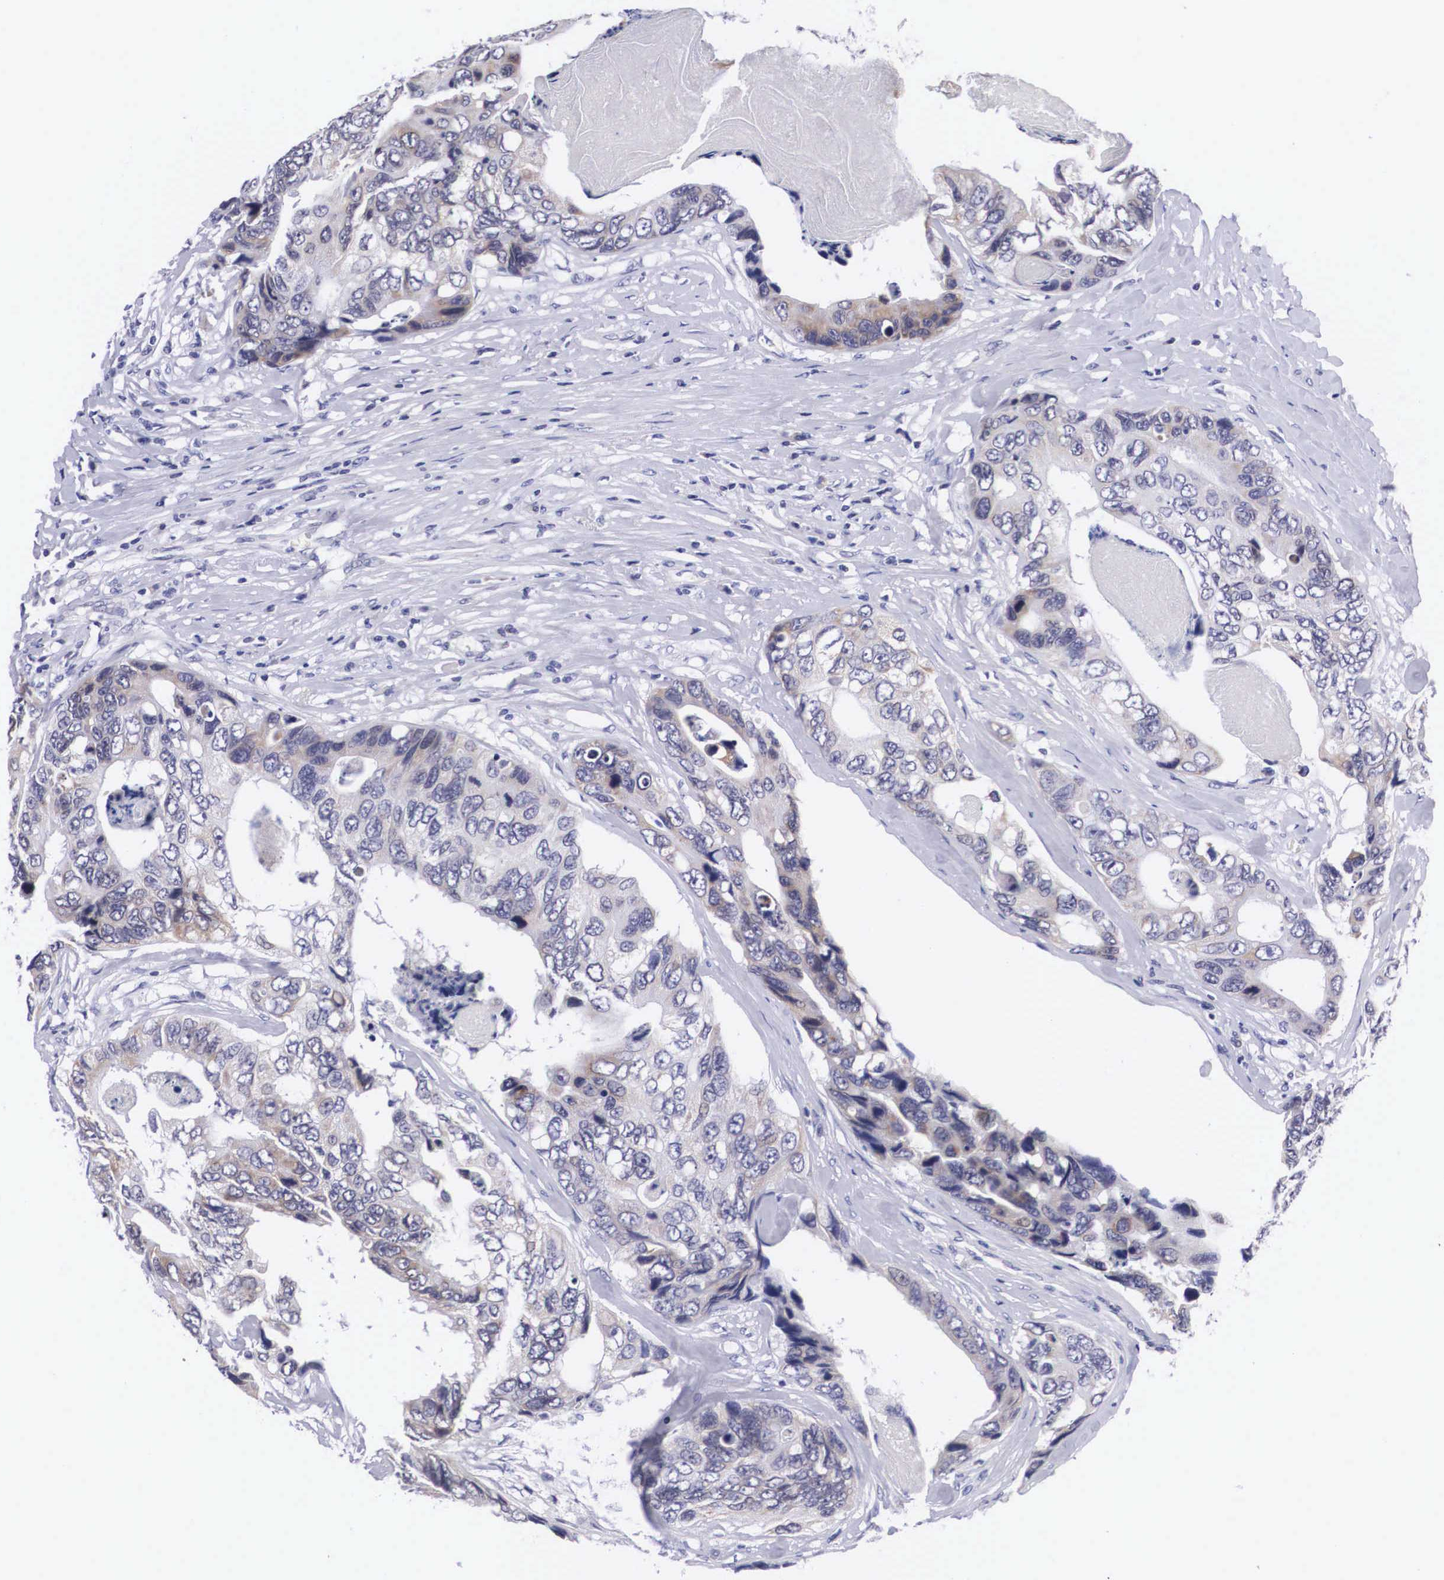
{"staining": {"intensity": "weak", "quantity": "<25%", "location": "cytoplasmic/membranous"}, "tissue": "colorectal cancer", "cell_type": "Tumor cells", "image_type": "cancer", "snomed": [{"axis": "morphology", "description": "Adenocarcinoma, NOS"}, {"axis": "topography", "description": "Colon"}], "caption": "IHC of adenocarcinoma (colorectal) displays no positivity in tumor cells.", "gene": "SOX11", "patient": {"sex": "female", "age": 86}}